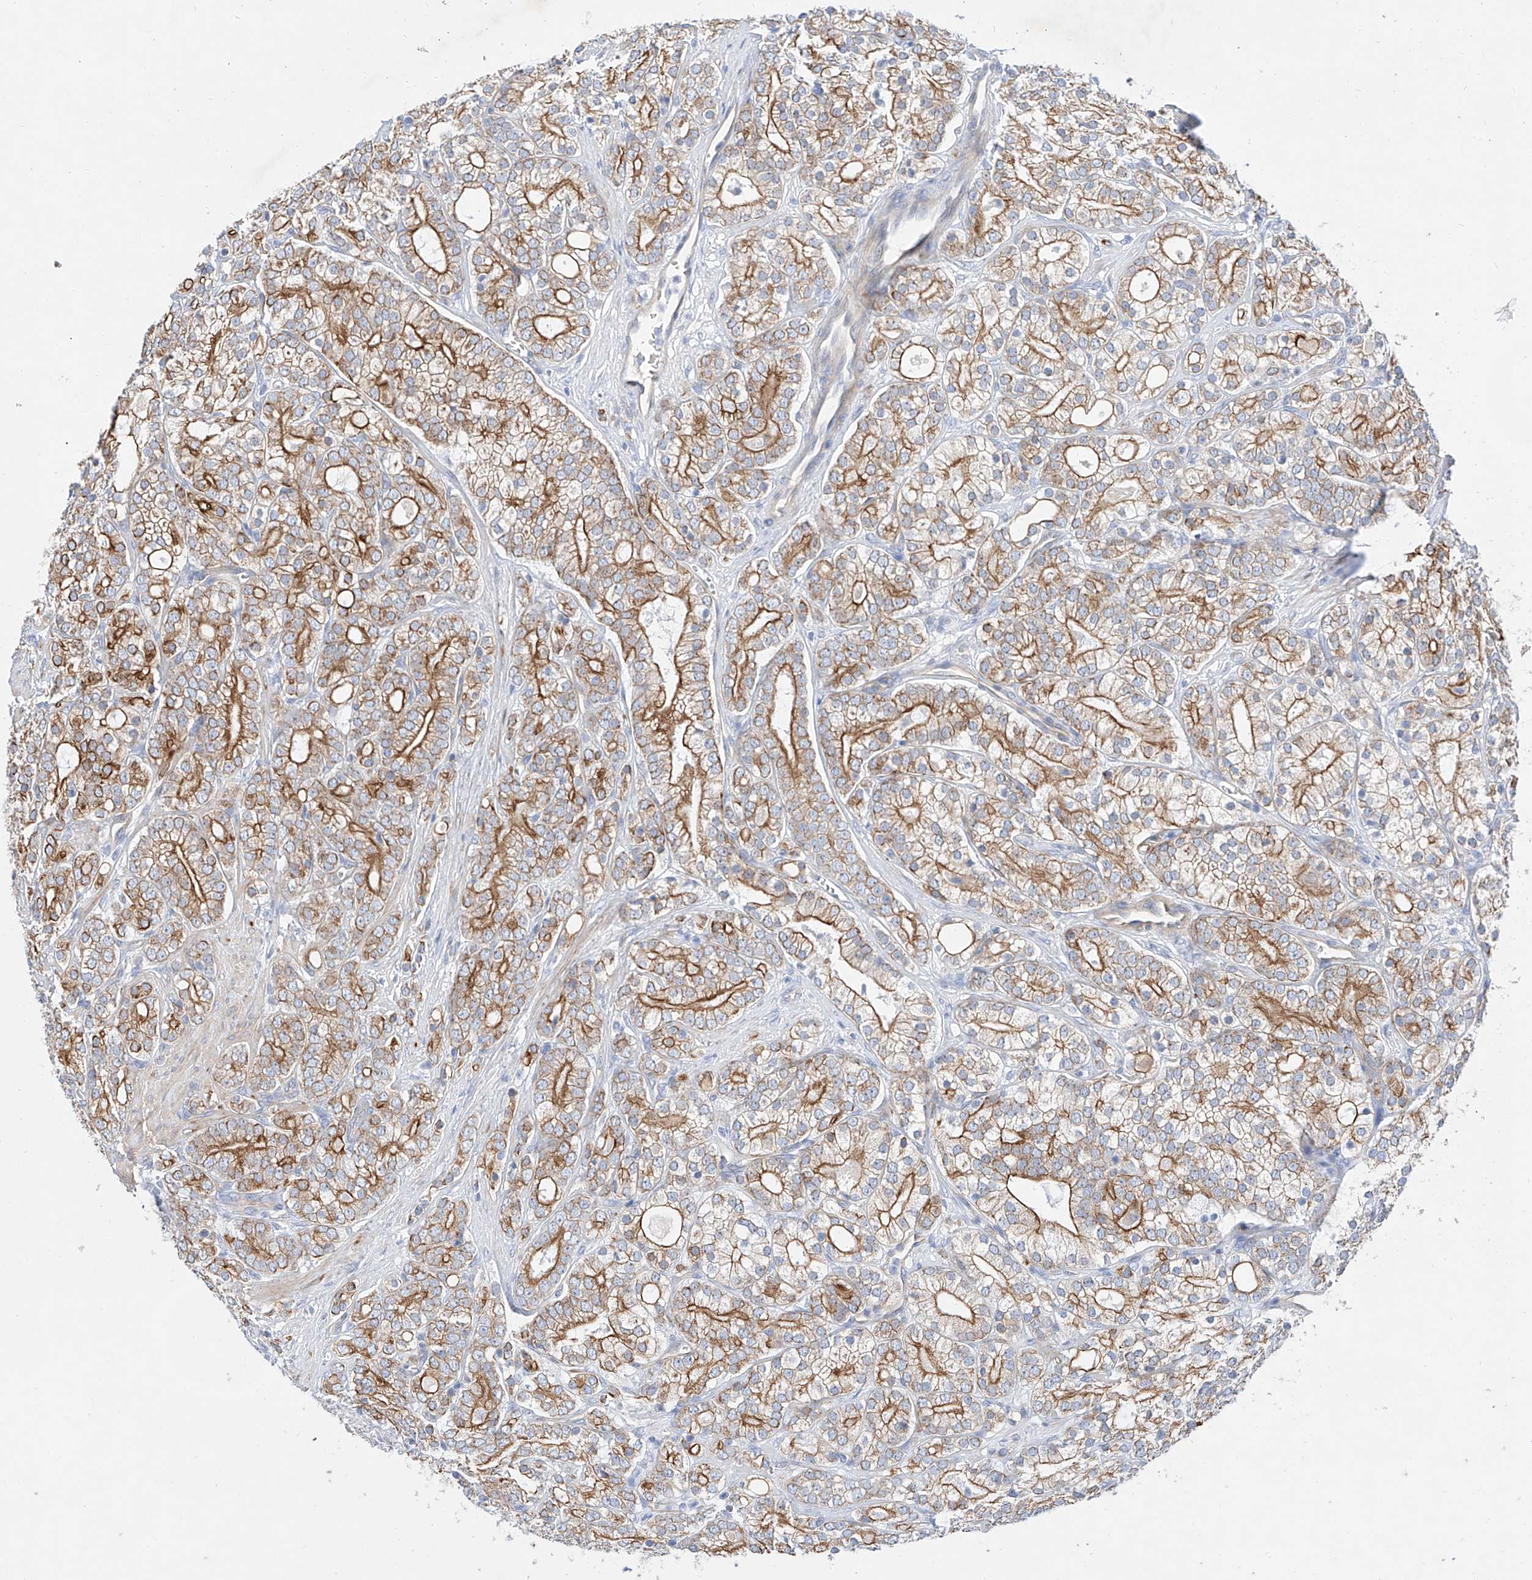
{"staining": {"intensity": "moderate", "quantity": ">75%", "location": "cytoplasmic/membranous"}, "tissue": "prostate cancer", "cell_type": "Tumor cells", "image_type": "cancer", "snomed": [{"axis": "morphology", "description": "Adenocarcinoma, High grade"}, {"axis": "topography", "description": "Prostate"}], "caption": "Tumor cells display moderate cytoplasmic/membranous expression in approximately >75% of cells in prostate cancer (adenocarcinoma (high-grade)).", "gene": "SBSPON", "patient": {"sex": "male", "age": 57}}